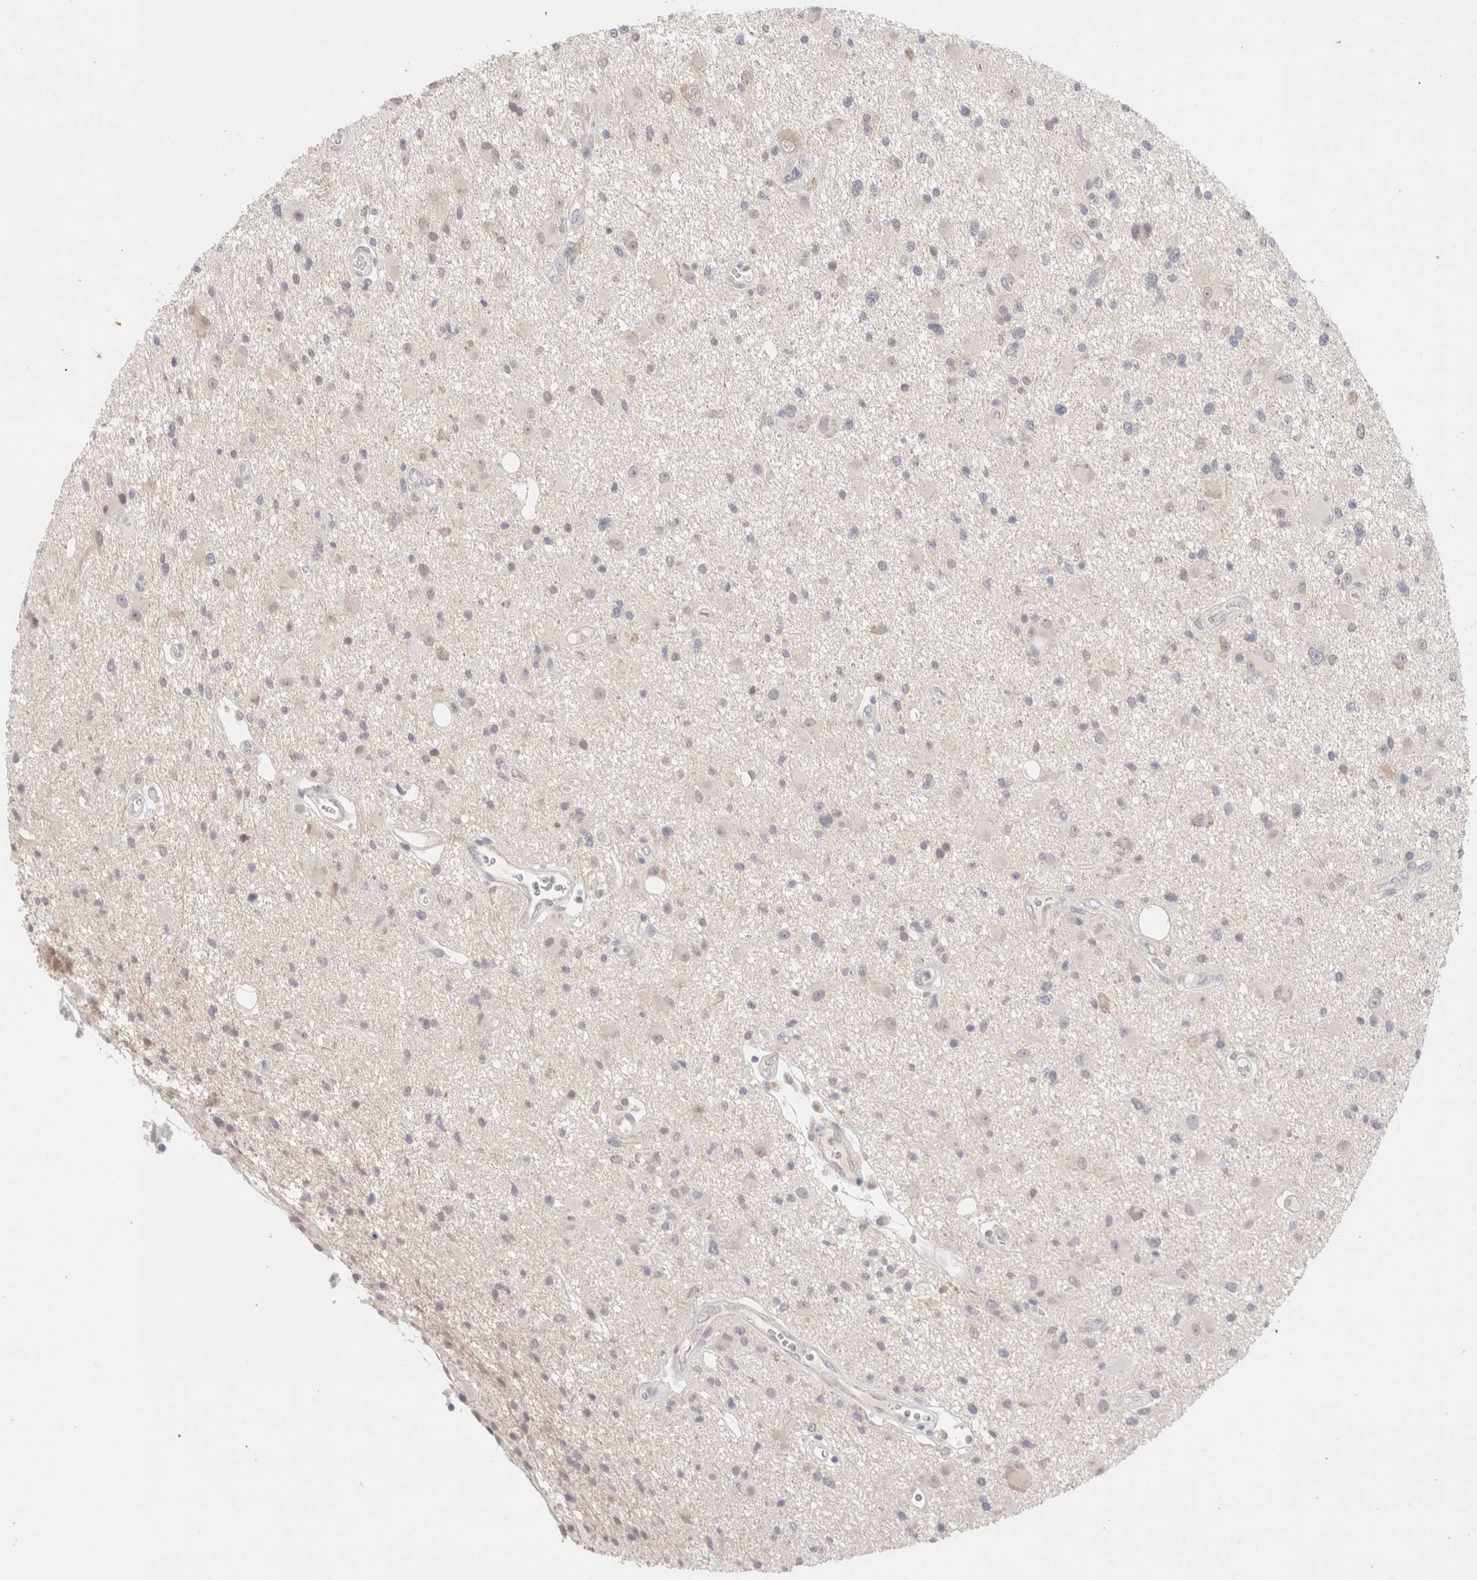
{"staining": {"intensity": "negative", "quantity": "none", "location": "none"}, "tissue": "glioma", "cell_type": "Tumor cells", "image_type": "cancer", "snomed": [{"axis": "morphology", "description": "Glioma, malignant, High grade"}, {"axis": "topography", "description": "Brain"}], "caption": "Tumor cells show no significant positivity in malignant glioma (high-grade).", "gene": "SPATA20", "patient": {"sex": "male", "age": 33}}